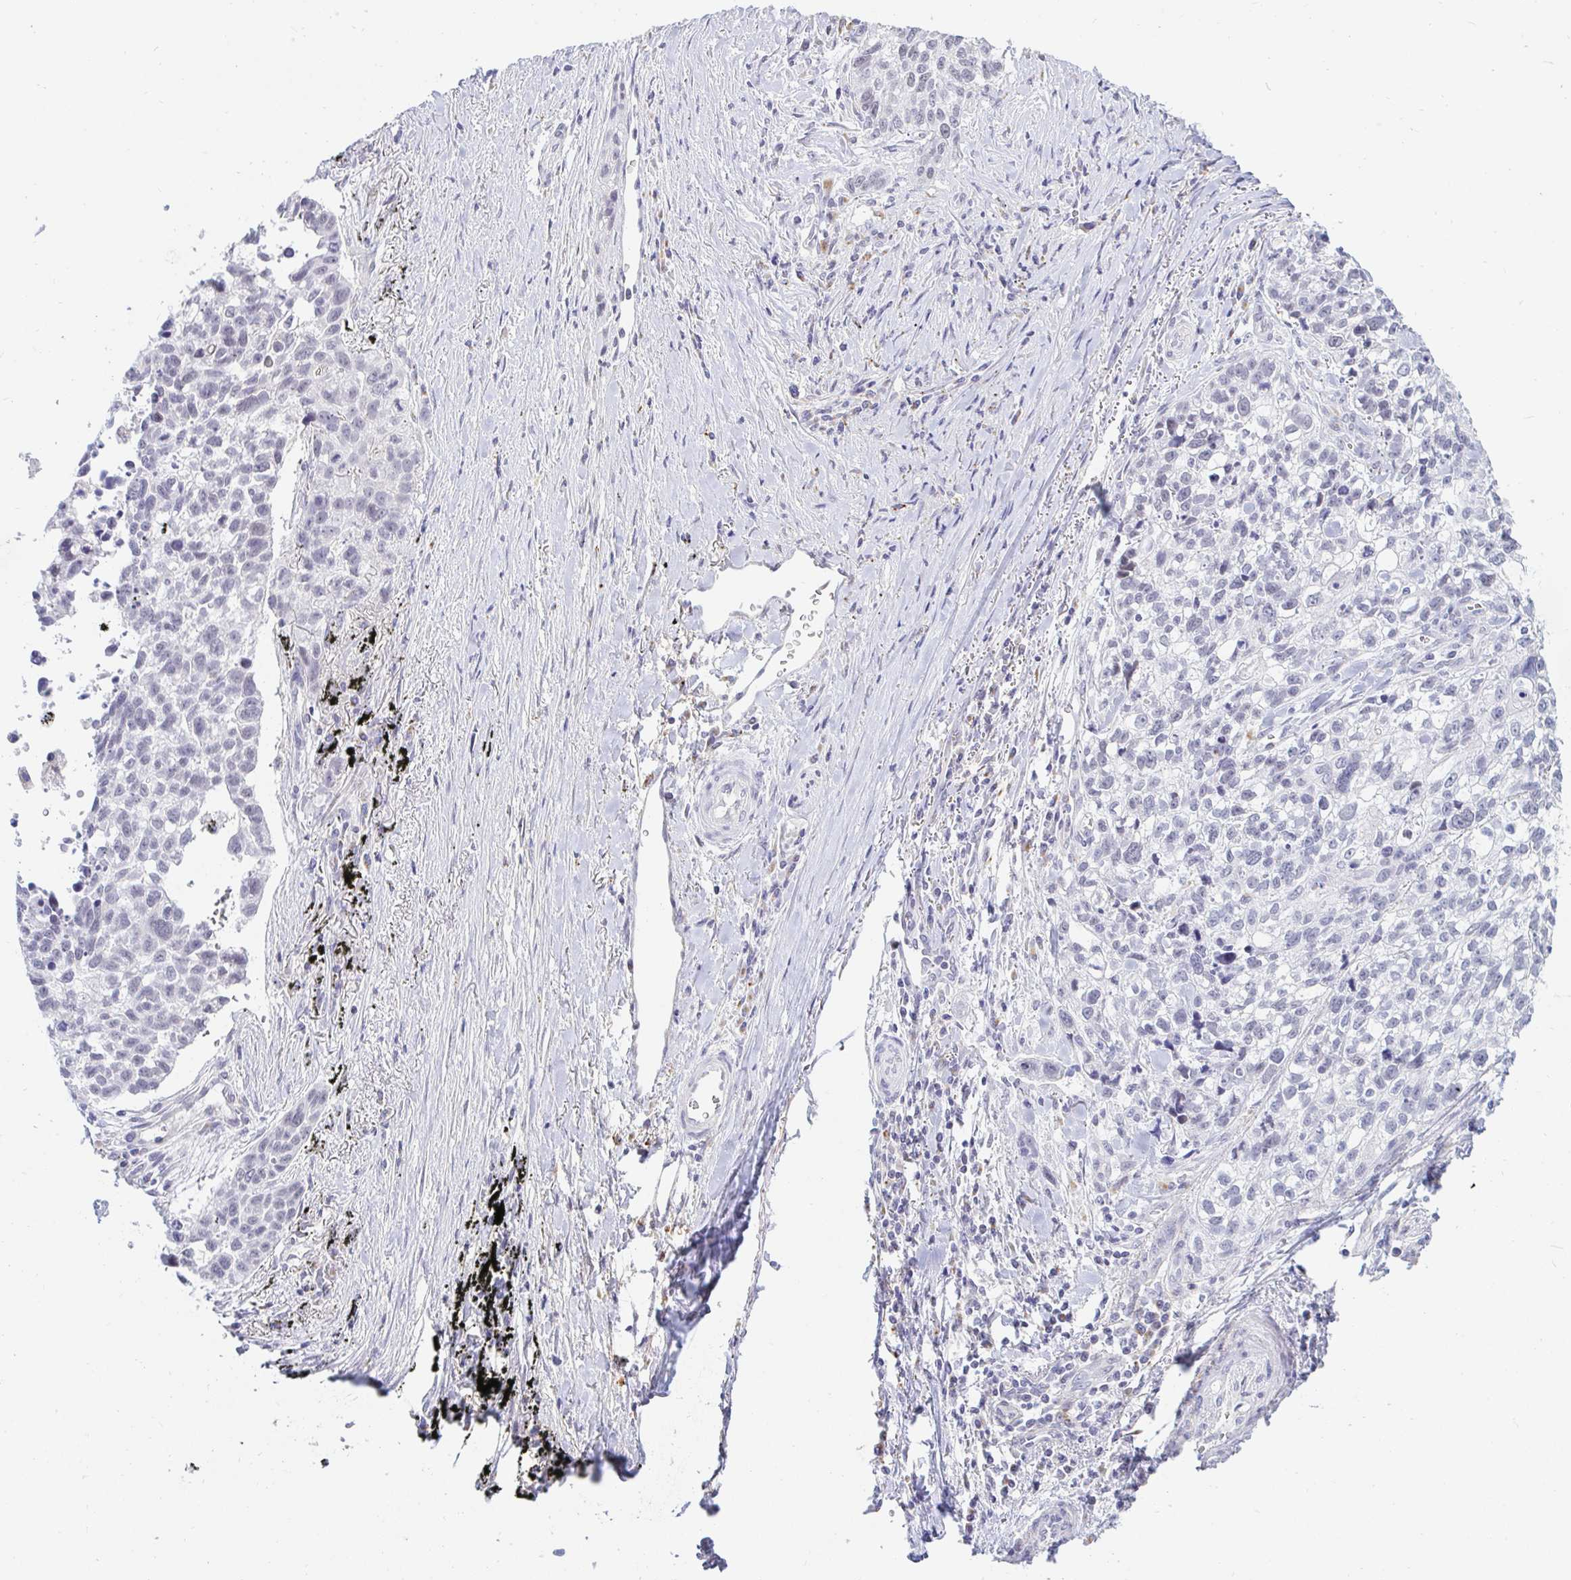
{"staining": {"intensity": "negative", "quantity": "none", "location": "none"}, "tissue": "lung cancer", "cell_type": "Tumor cells", "image_type": "cancer", "snomed": [{"axis": "morphology", "description": "Squamous cell carcinoma, NOS"}, {"axis": "topography", "description": "Lung"}], "caption": "There is no significant expression in tumor cells of lung cancer (squamous cell carcinoma).", "gene": "OR51D1", "patient": {"sex": "male", "age": 74}}